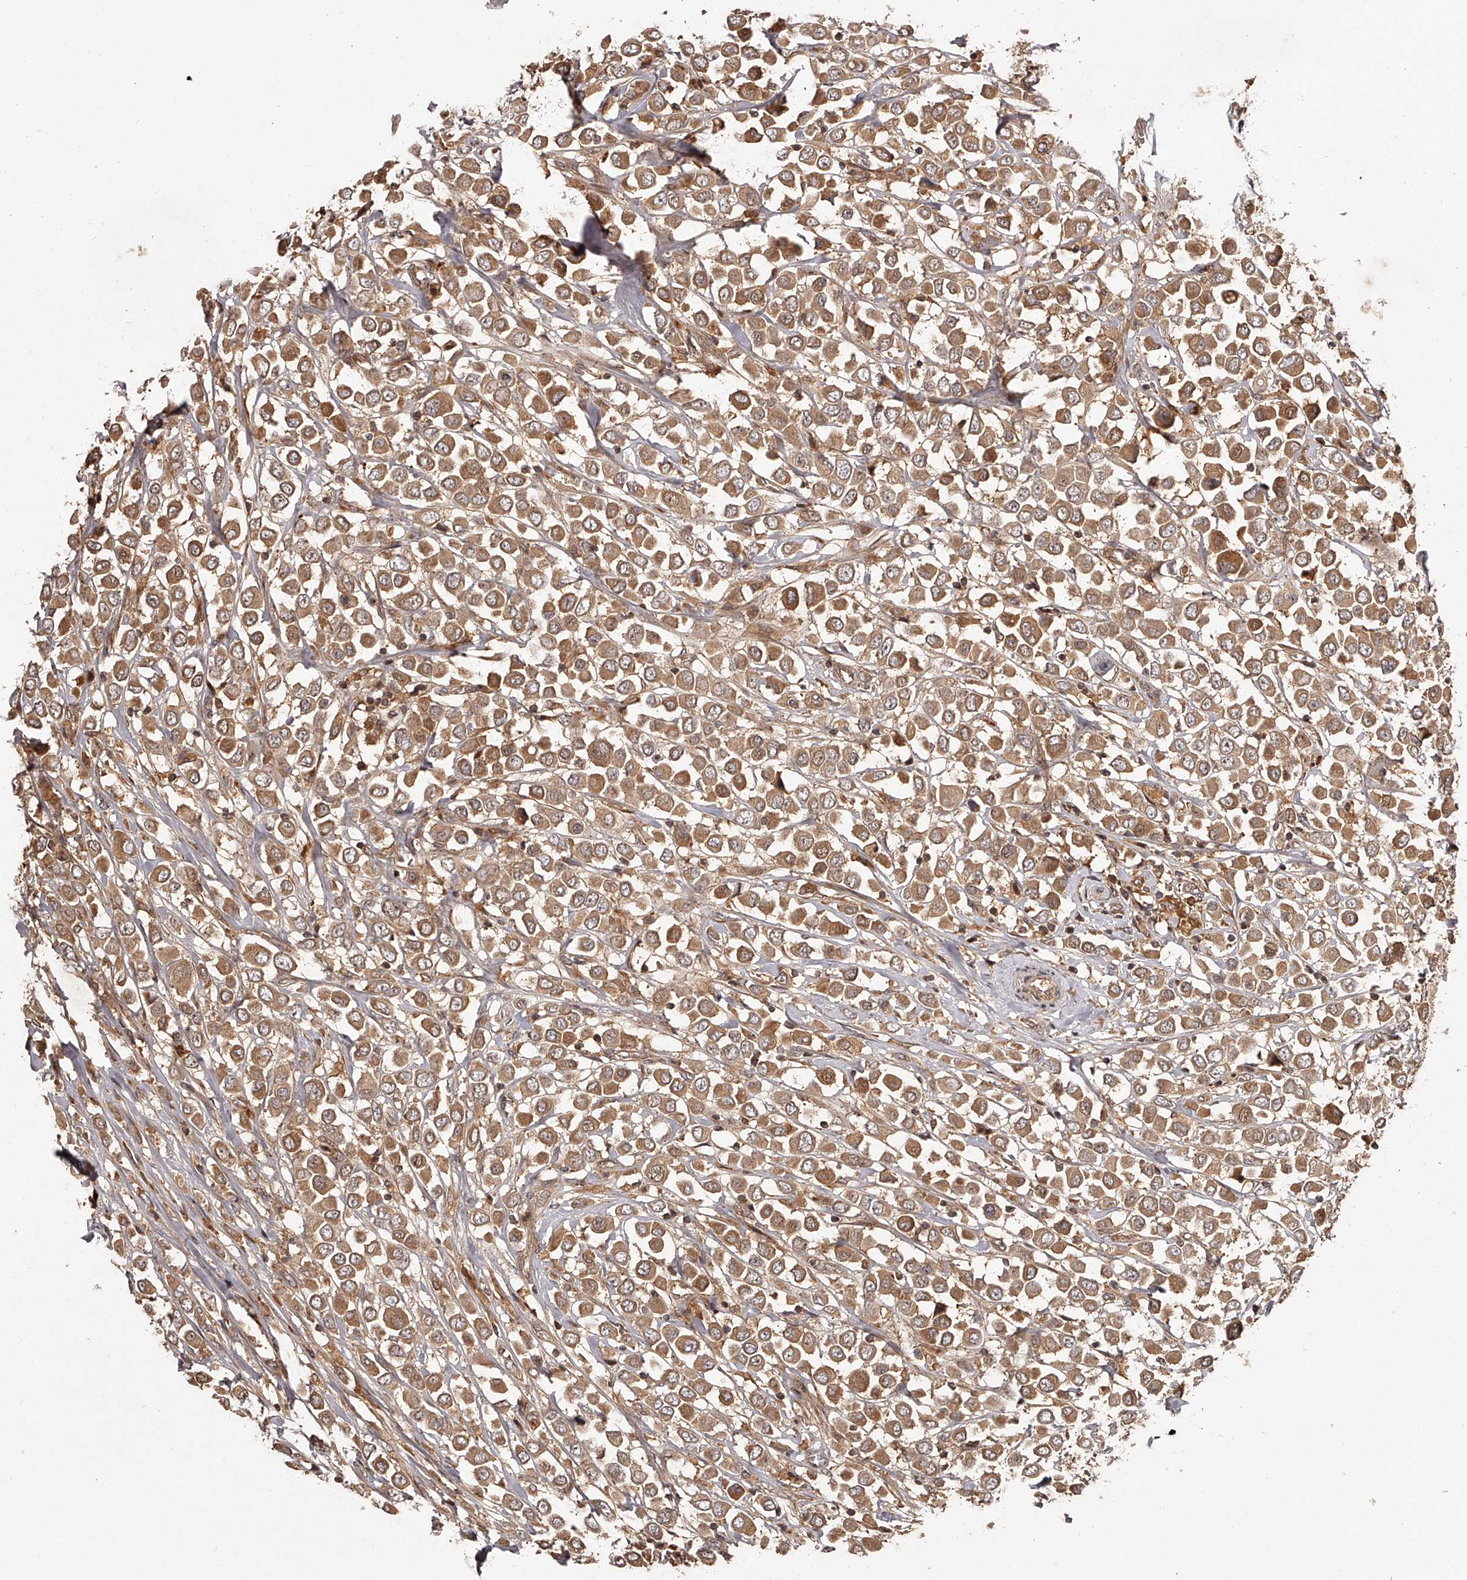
{"staining": {"intensity": "moderate", "quantity": ">75%", "location": "cytoplasmic/membranous"}, "tissue": "breast cancer", "cell_type": "Tumor cells", "image_type": "cancer", "snomed": [{"axis": "morphology", "description": "Duct carcinoma"}, {"axis": "topography", "description": "Breast"}], "caption": "A photomicrograph of breast infiltrating ductal carcinoma stained for a protein displays moderate cytoplasmic/membranous brown staining in tumor cells.", "gene": "CRYZL1", "patient": {"sex": "female", "age": 61}}